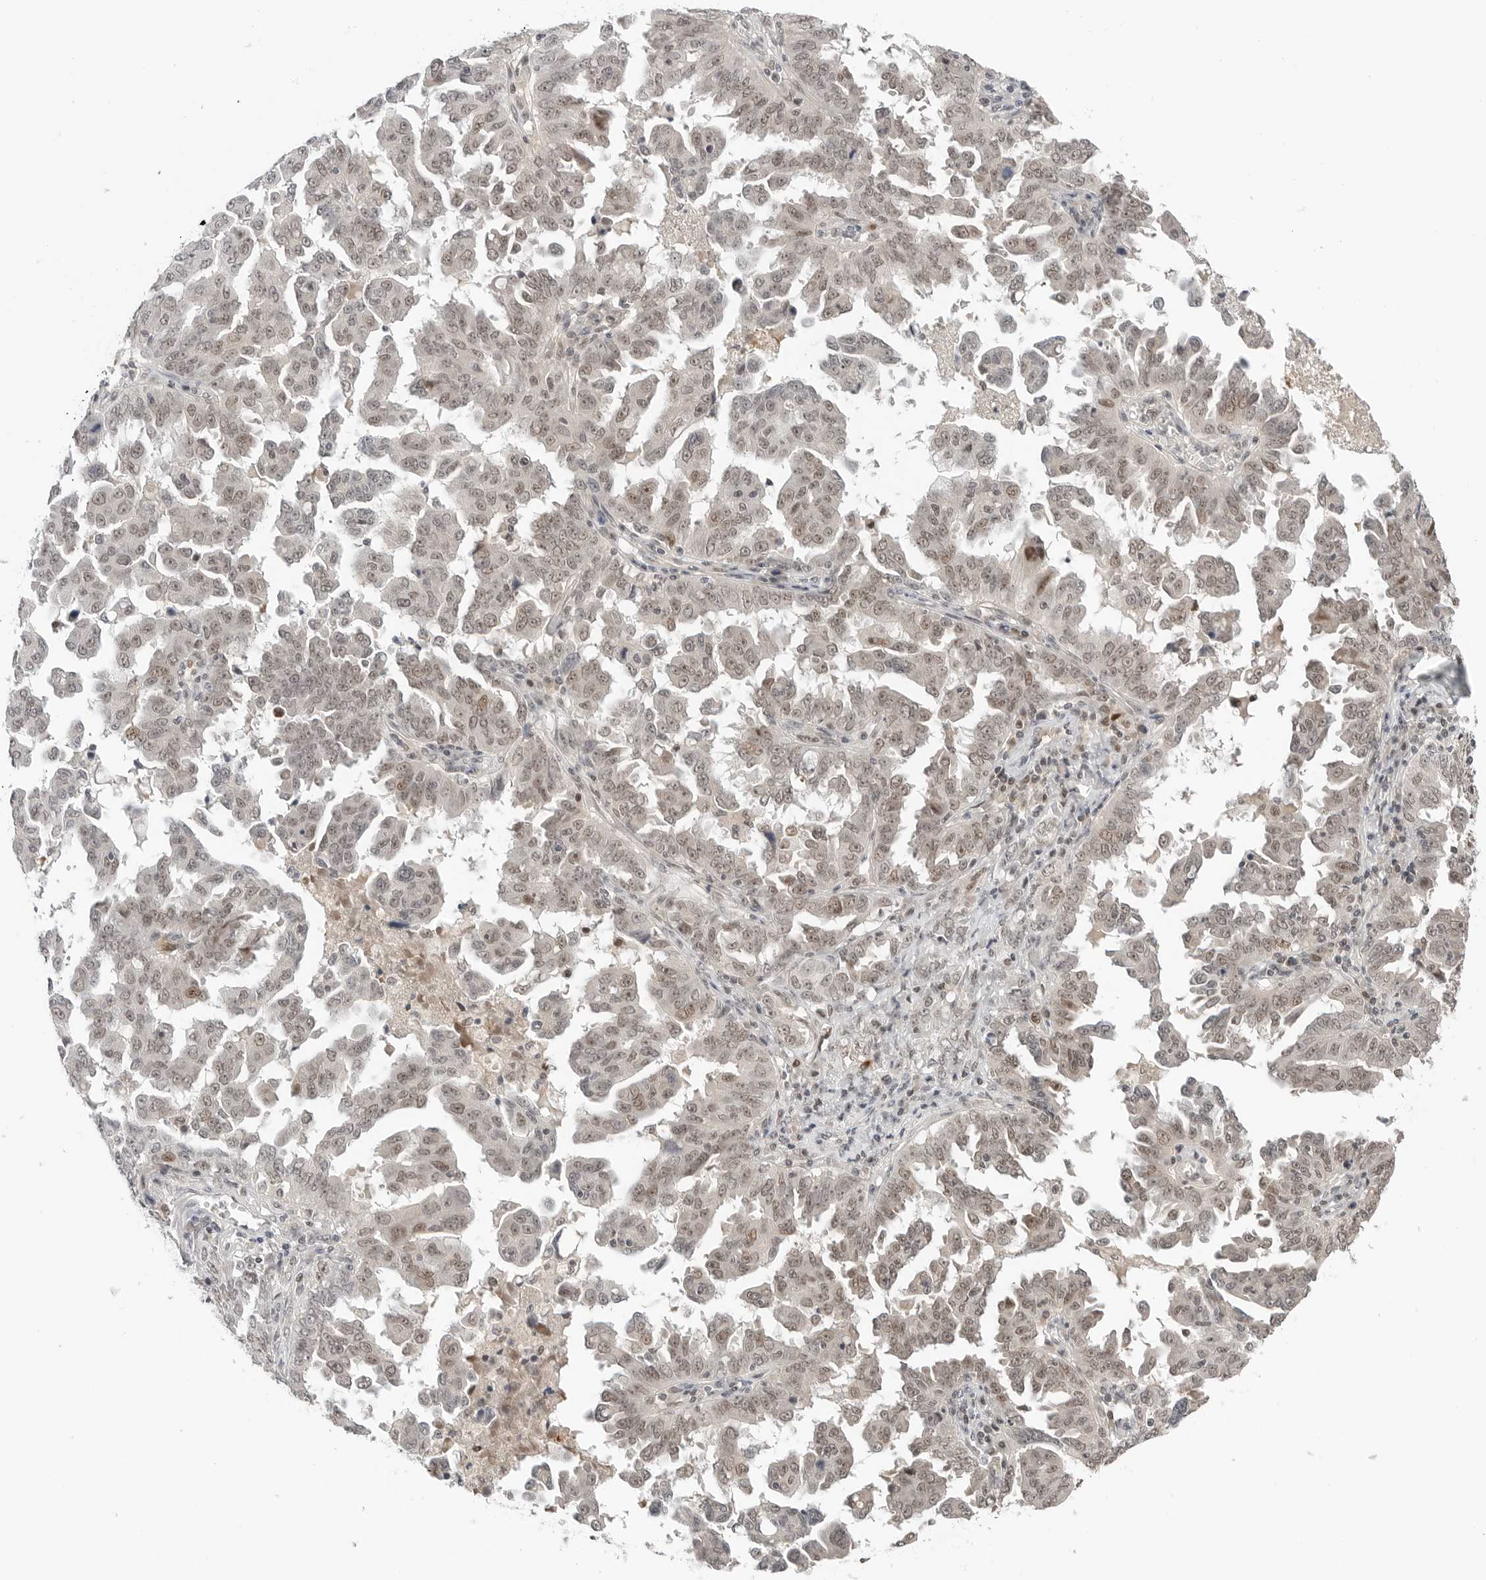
{"staining": {"intensity": "weak", "quantity": ">75%", "location": "nuclear"}, "tissue": "ovarian cancer", "cell_type": "Tumor cells", "image_type": "cancer", "snomed": [{"axis": "morphology", "description": "Carcinoma, endometroid"}, {"axis": "topography", "description": "Ovary"}], "caption": "A histopathology image of human ovarian cancer stained for a protein shows weak nuclear brown staining in tumor cells.", "gene": "TSEN2", "patient": {"sex": "female", "age": 62}}